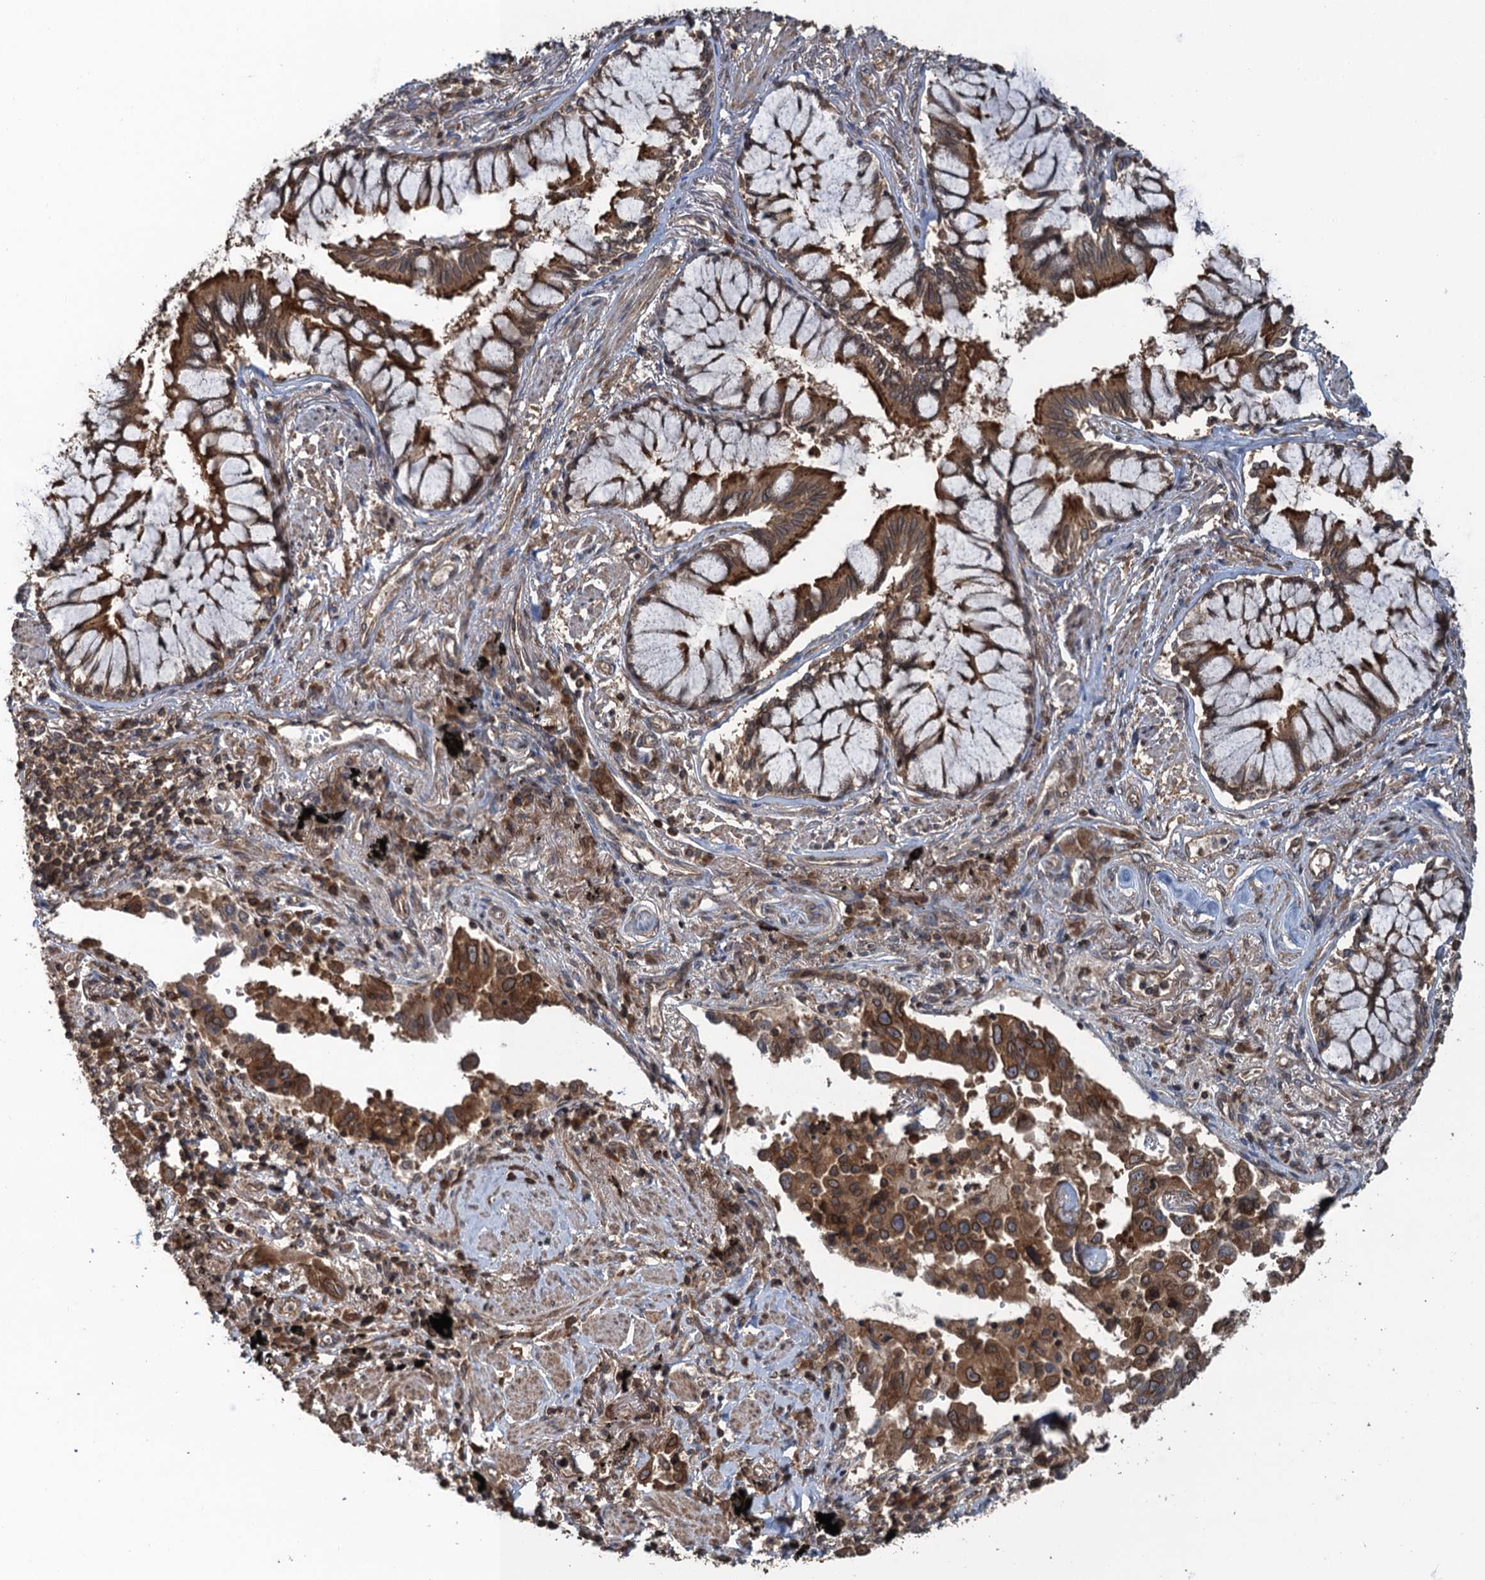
{"staining": {"intensity": "moderate", "quantity": ">75%", "location": "cytoplasmic/membranous,nuclear"}, "tissue": "lung cancer", "cell_type": "Tumor cells", "image_type": "cancer", "snomed": [{"axis": "morphology", "description": "Adenocarcinoma, NOS"}, {"axis": "topography", "description": "Lung"}], "caption": "Human adenocarcinoma (lung) stained for a protein (brown) demonstrates moderate cytoplasmic/membranous and nuclear positive positivity in approximately >75% of tumor cells.", "gene": "GLE1", "patient": {"sex": "male", "age": 67}}